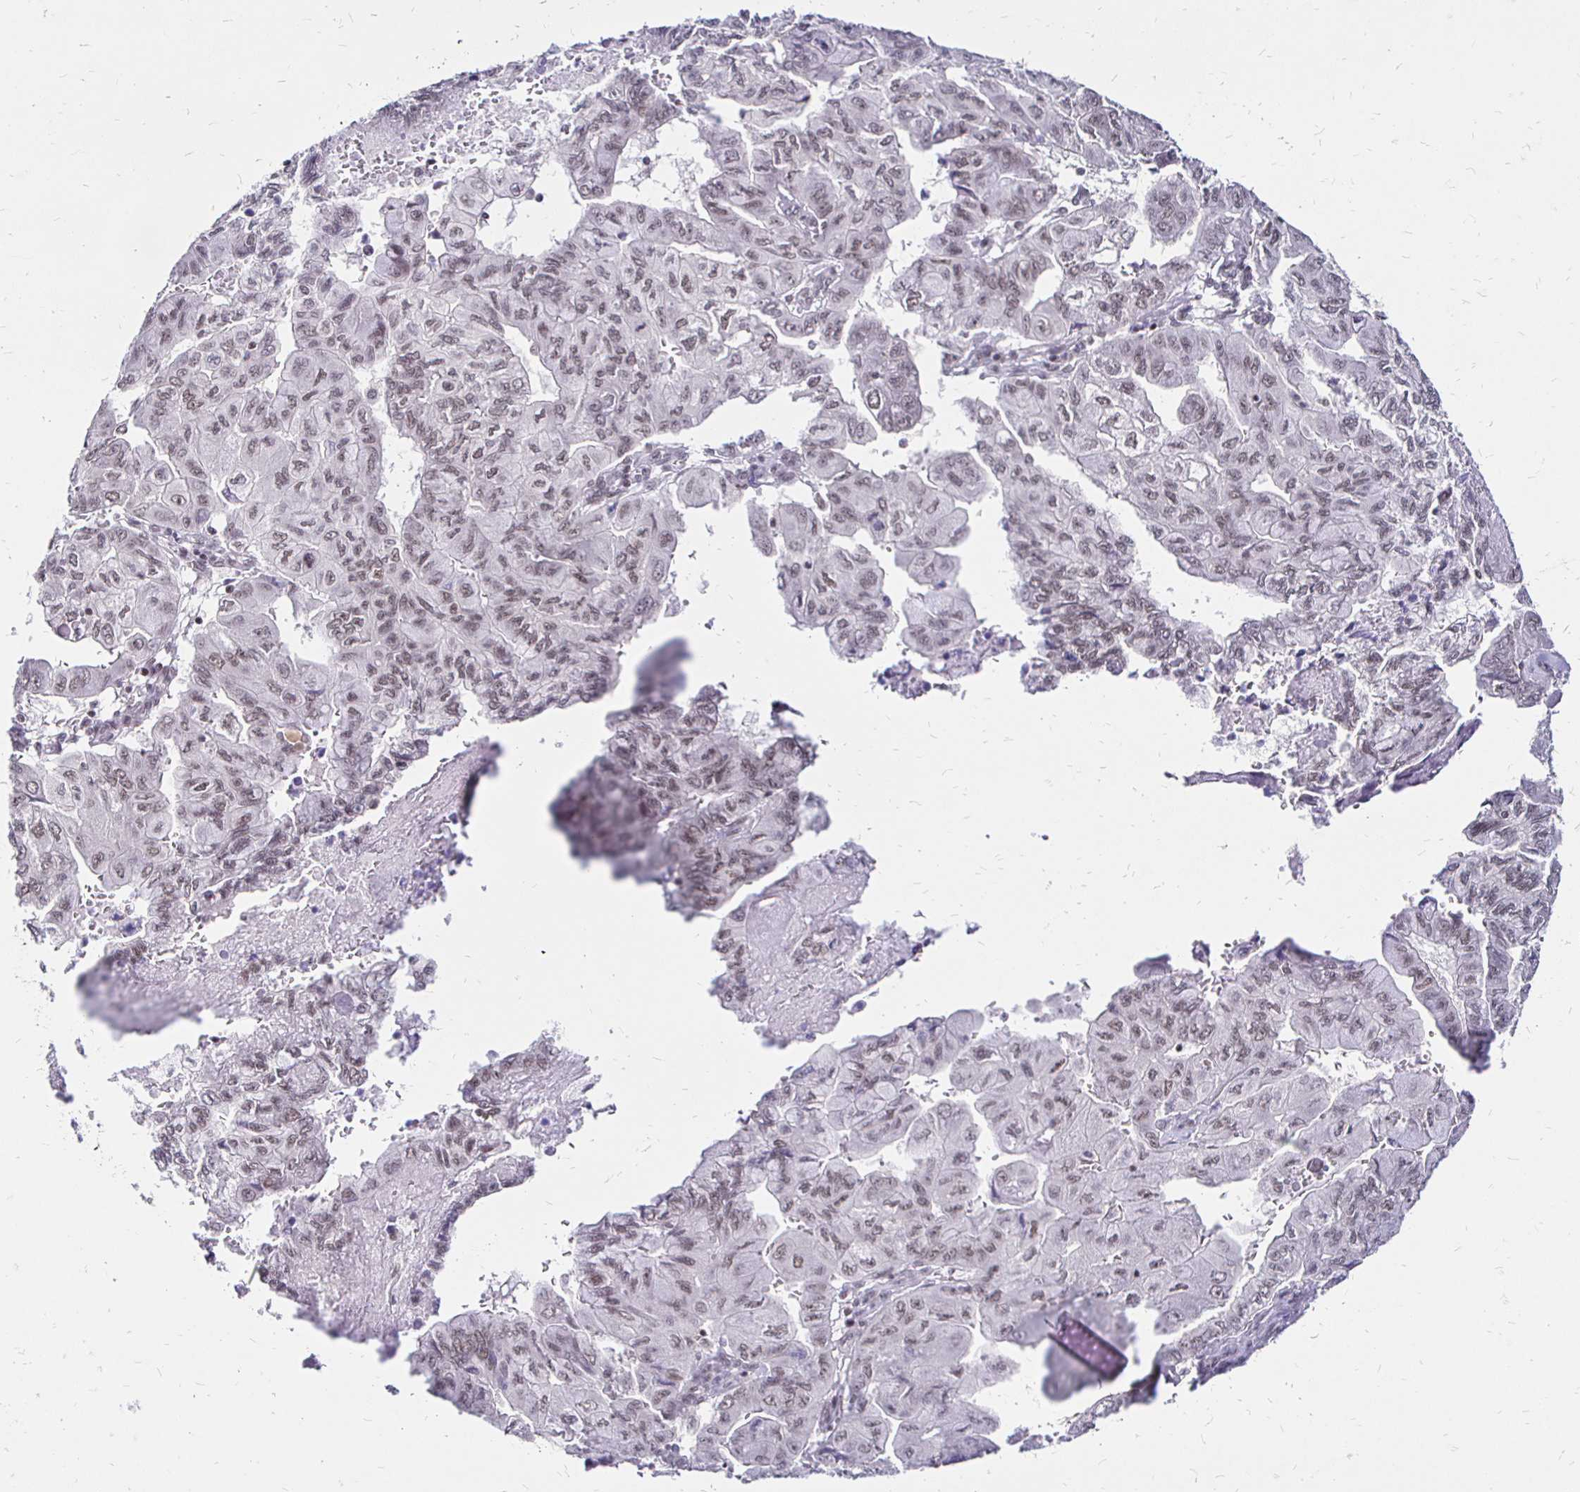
{"staining": {"intensity": "weak", "quantity": ">75%", "location": "nuclear"}, "tissue": "pancreatic cancer", "cell_type": "Tumor cells", "image_type": "cancer", "snomed": [{"axis": "morphology", "description": "Adenocarcinoma, NOS"}, {"axis": "topography", "description": "Pancreas"}], "caption": "Immunohistochemical staining of adenocarcinoma (pancreatic) reveals low levels of weak nuclear positivity in approximately >75% of tumor cells.", "gene": "SIN3A", "patient": {"sex": "male", "age": 51}}